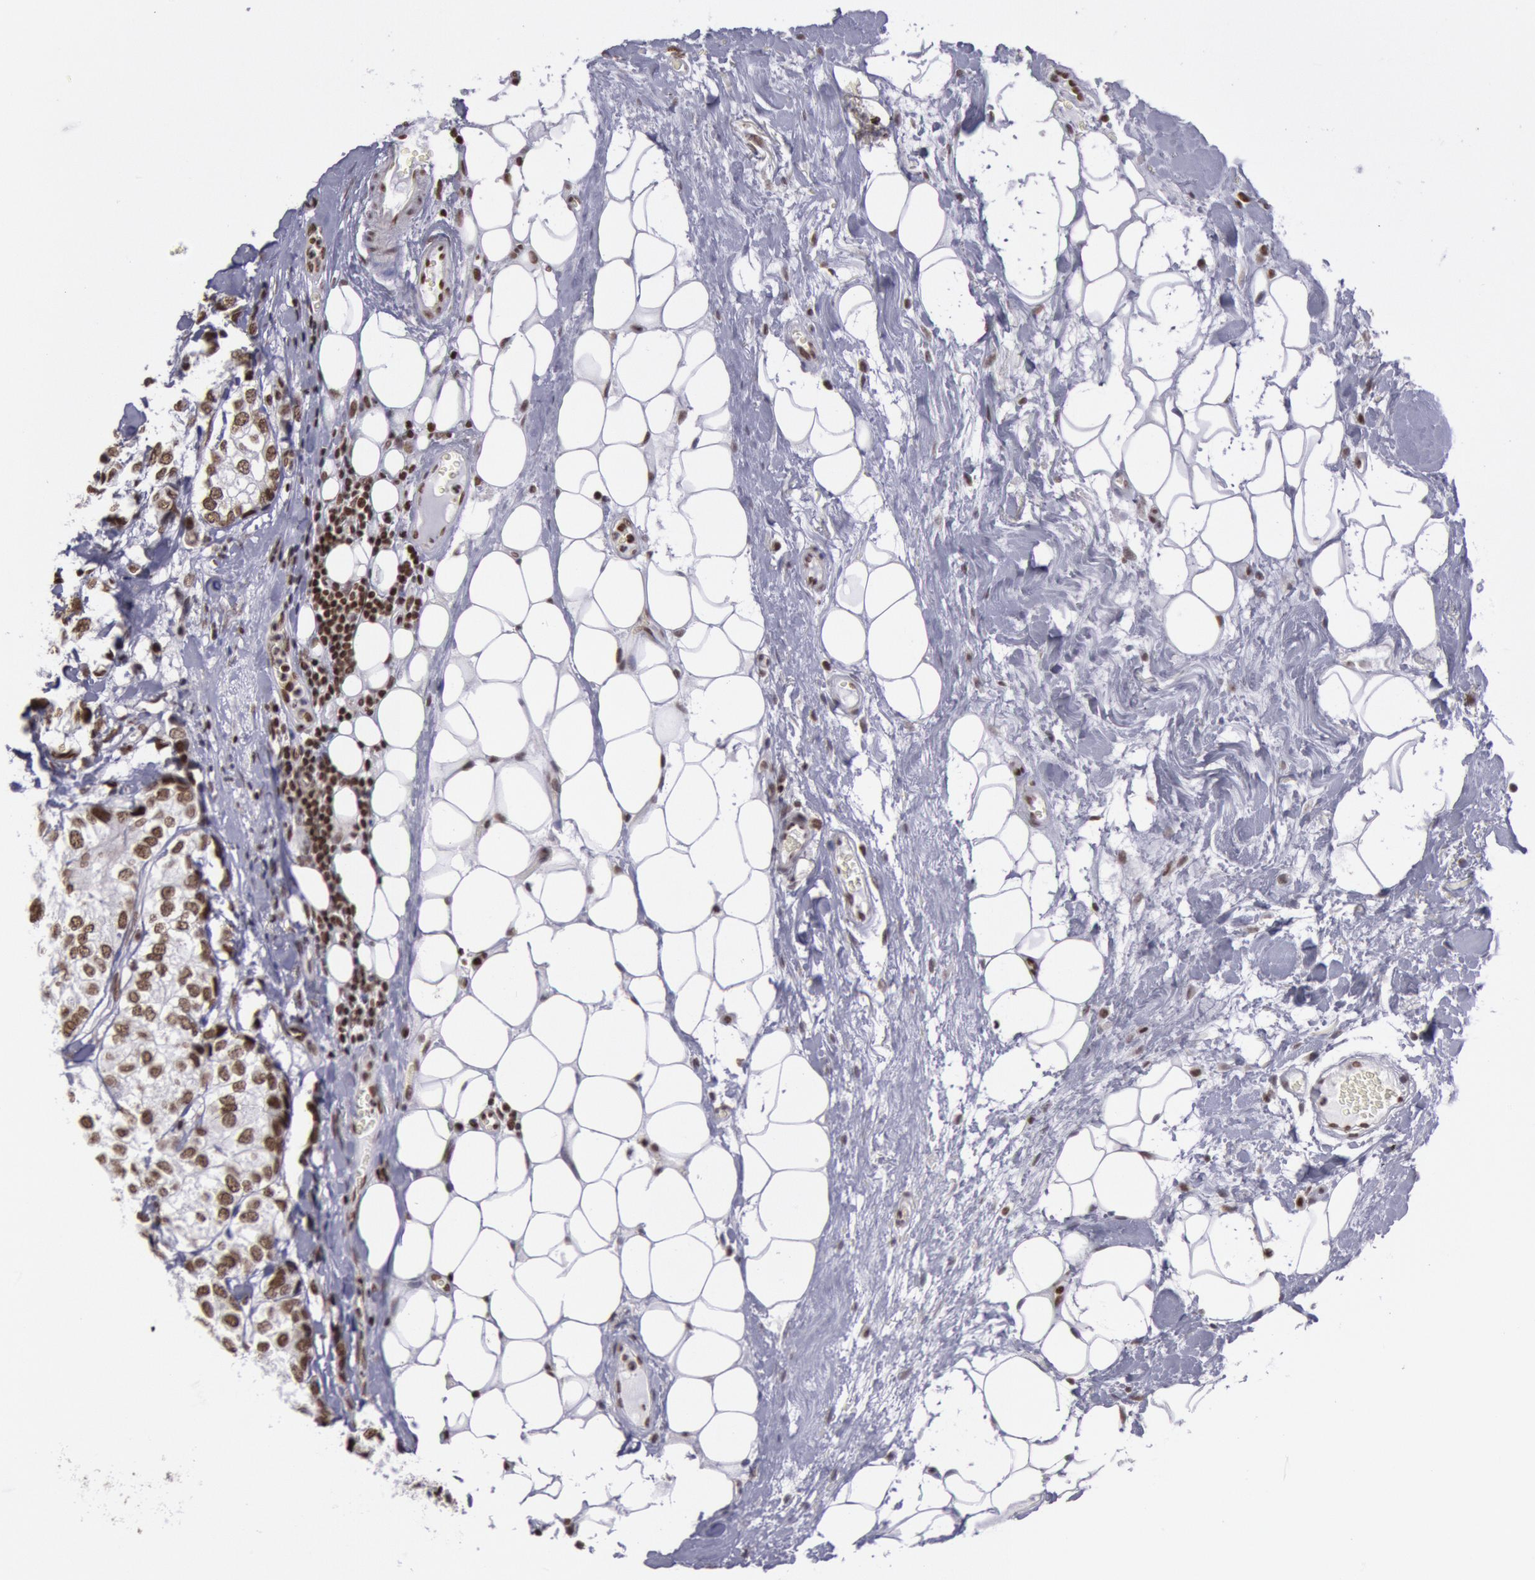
{"staining": {"intensity": "moderate", "quantity": ">75%", "location": "nuclear"}, "tissue": "breast cancer", "cell_type": "Tumor cells", "image_type": "cancer", "snomed": [{"axis": "morphology", "description": "Duct carcinoma"}, {"axis": "topography", "description": "Breast"}], "caption": "Immunohistochemistry (IHC) (DAB) staining of human breast infiltrating ductal carcinoma shows moderate nuclear protein expression in about >75% of tumor cells.", "gene": "NKAP", "patient": {"sex": "female", "age": 68}}